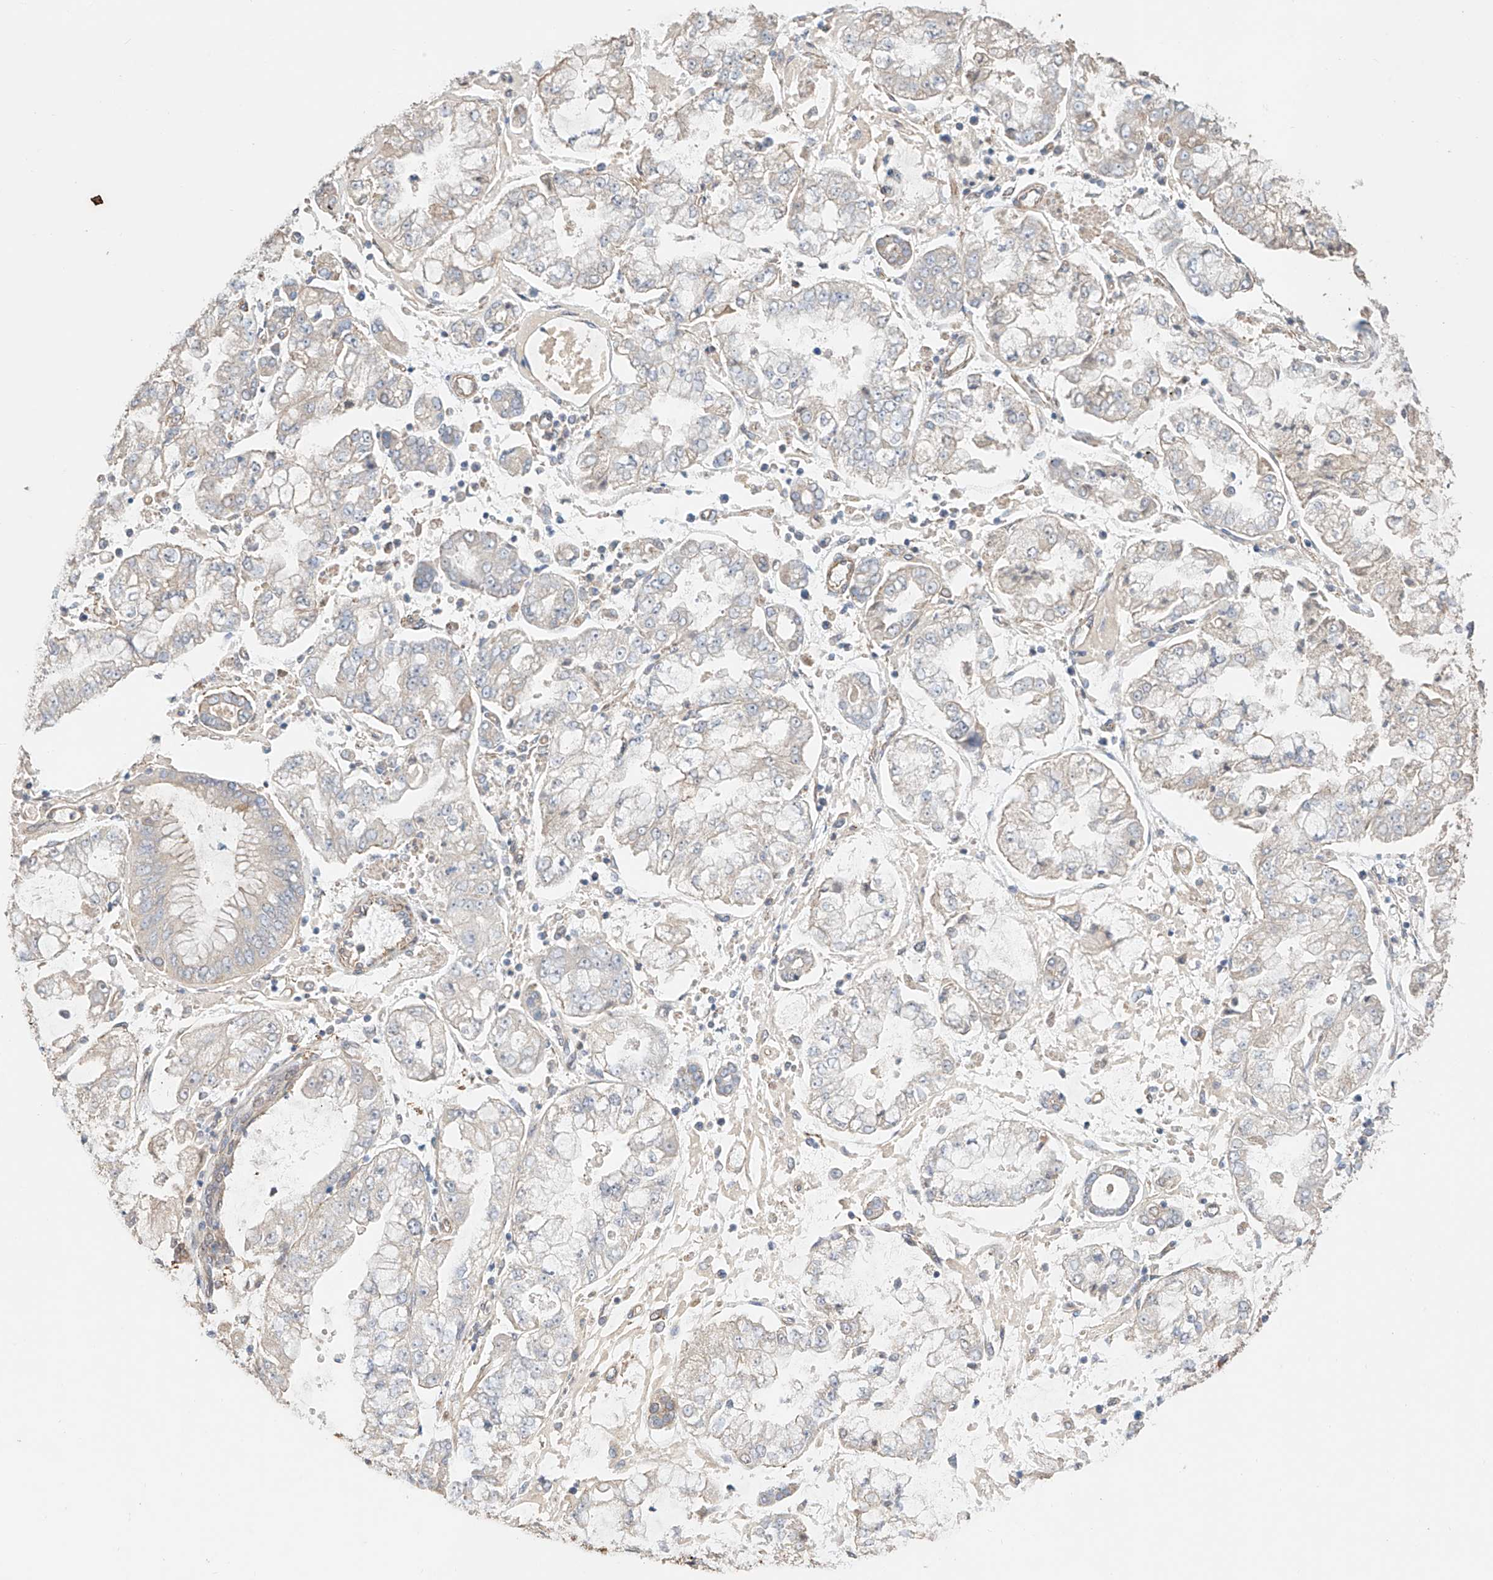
{"staining": {"intensity": "negative", "quantity": "none", "location": "none"}, "tissue": "stomach cancer", "cell_type": "Tumor cells", "image_type": "cancer", "snomed": [{"axis": "morphology", "description": "Adenocarcinoma, NOS"}, {"axis": "topography", "description": "Stomach"}], "caption": "Tumor cells show no significant protein staining in adenocarcinoma (stomach). (DAB (3,3'-diaminobenzidine) immunohistochemistry with hematoxylin counter stain).", "gene": "MOSPD1", "patient": {"sex": "male", "age": 76}}